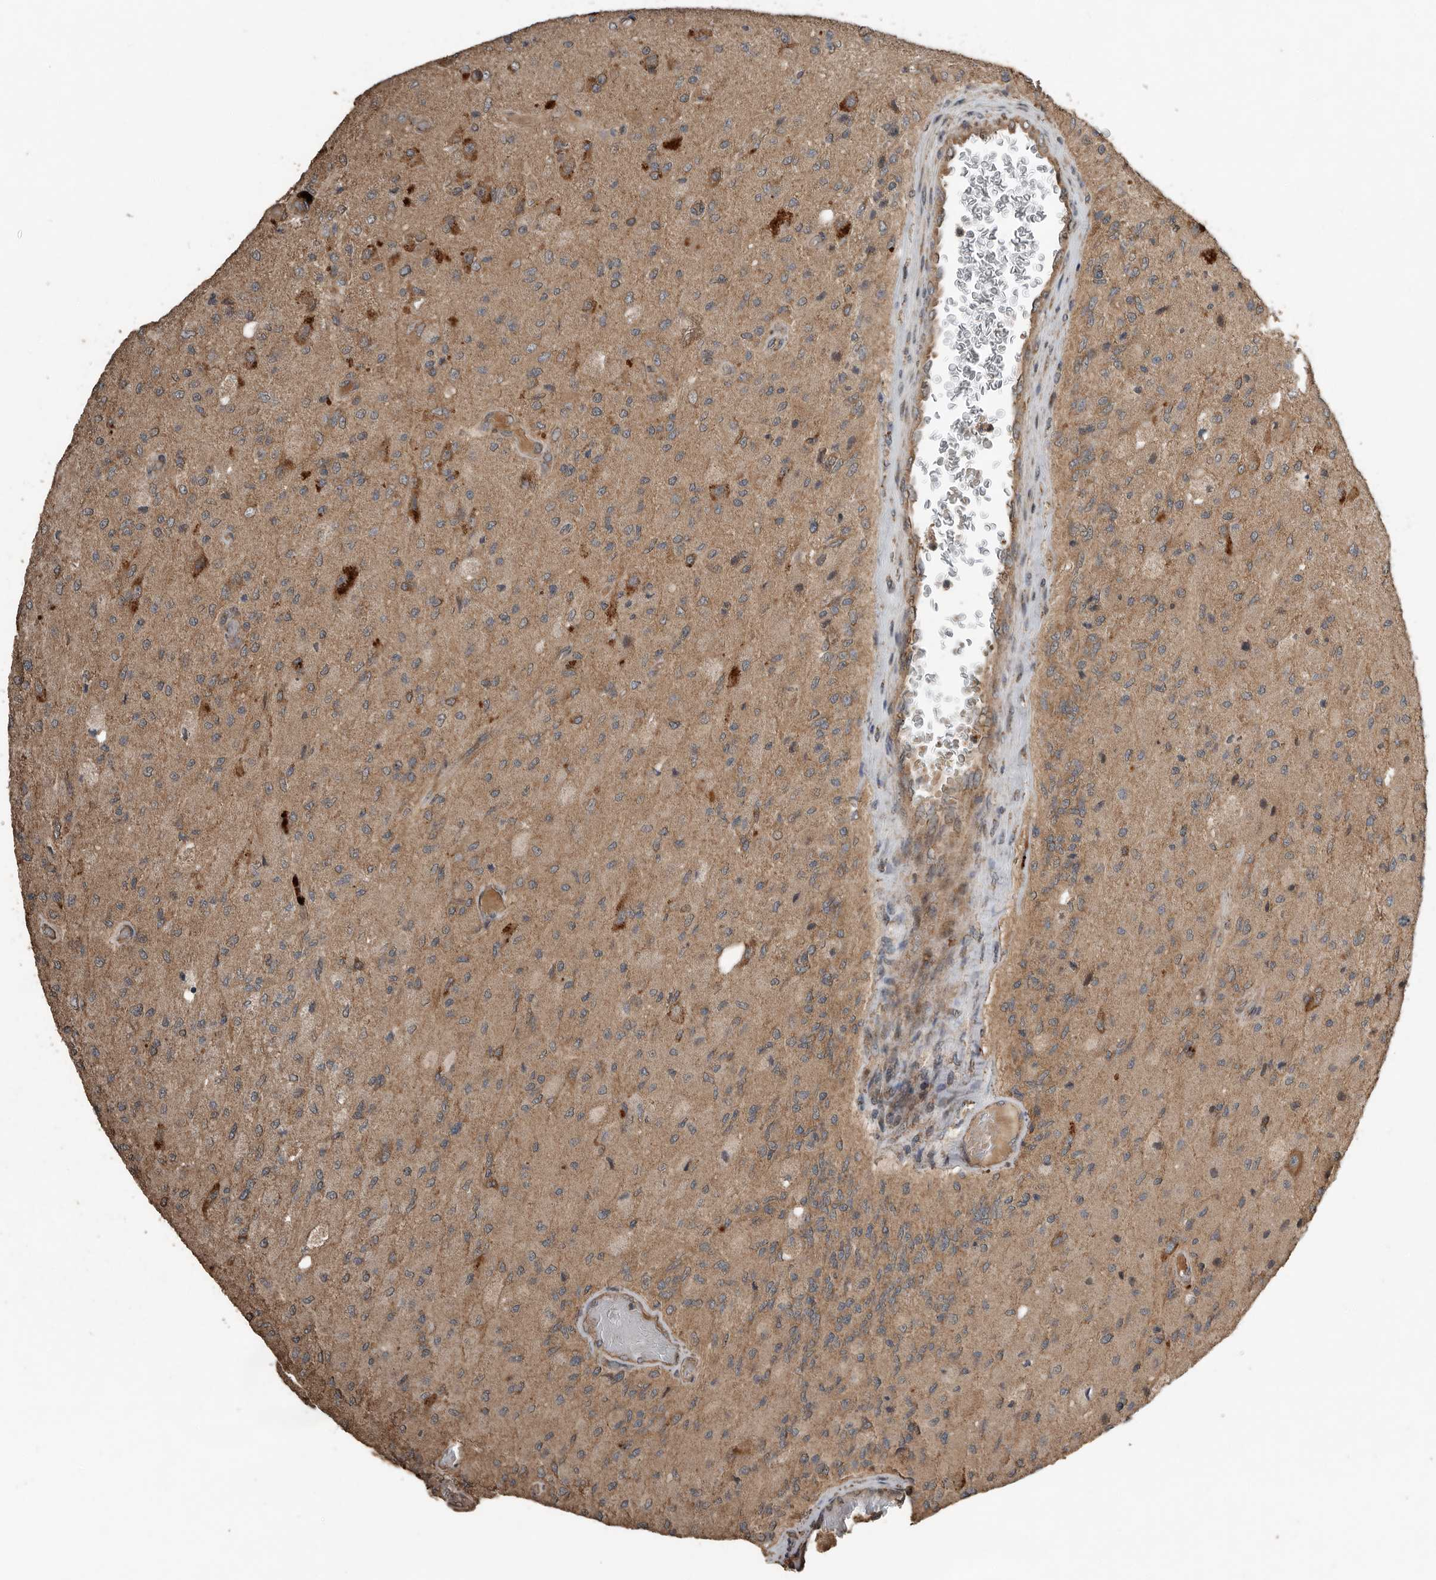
{"staining": {"intensity": "weak", "quantity": "25%-75%", "location": "cytoplasmic/membranous"}, "tissue": "glioma", "cell_type": "Tumor cells", "image_type": "cancer", "snomed": [{"axis": "morphology", "description": "Normal tissue, NOS"}, {"axis": "morphology", "description": "Glioma, malignant, High grade"}, {"axis": "topography", "description": "Cerebral cortex"}], "caption": "This image demonstrates immunohistochemistry staining of human malignant high-grade glioma, with low weak cytoplasmic/membranous staining in about 25%-75% of tumor cells.", "gene": "RNF207", "patient": {"sex": "male", "age": 77}}